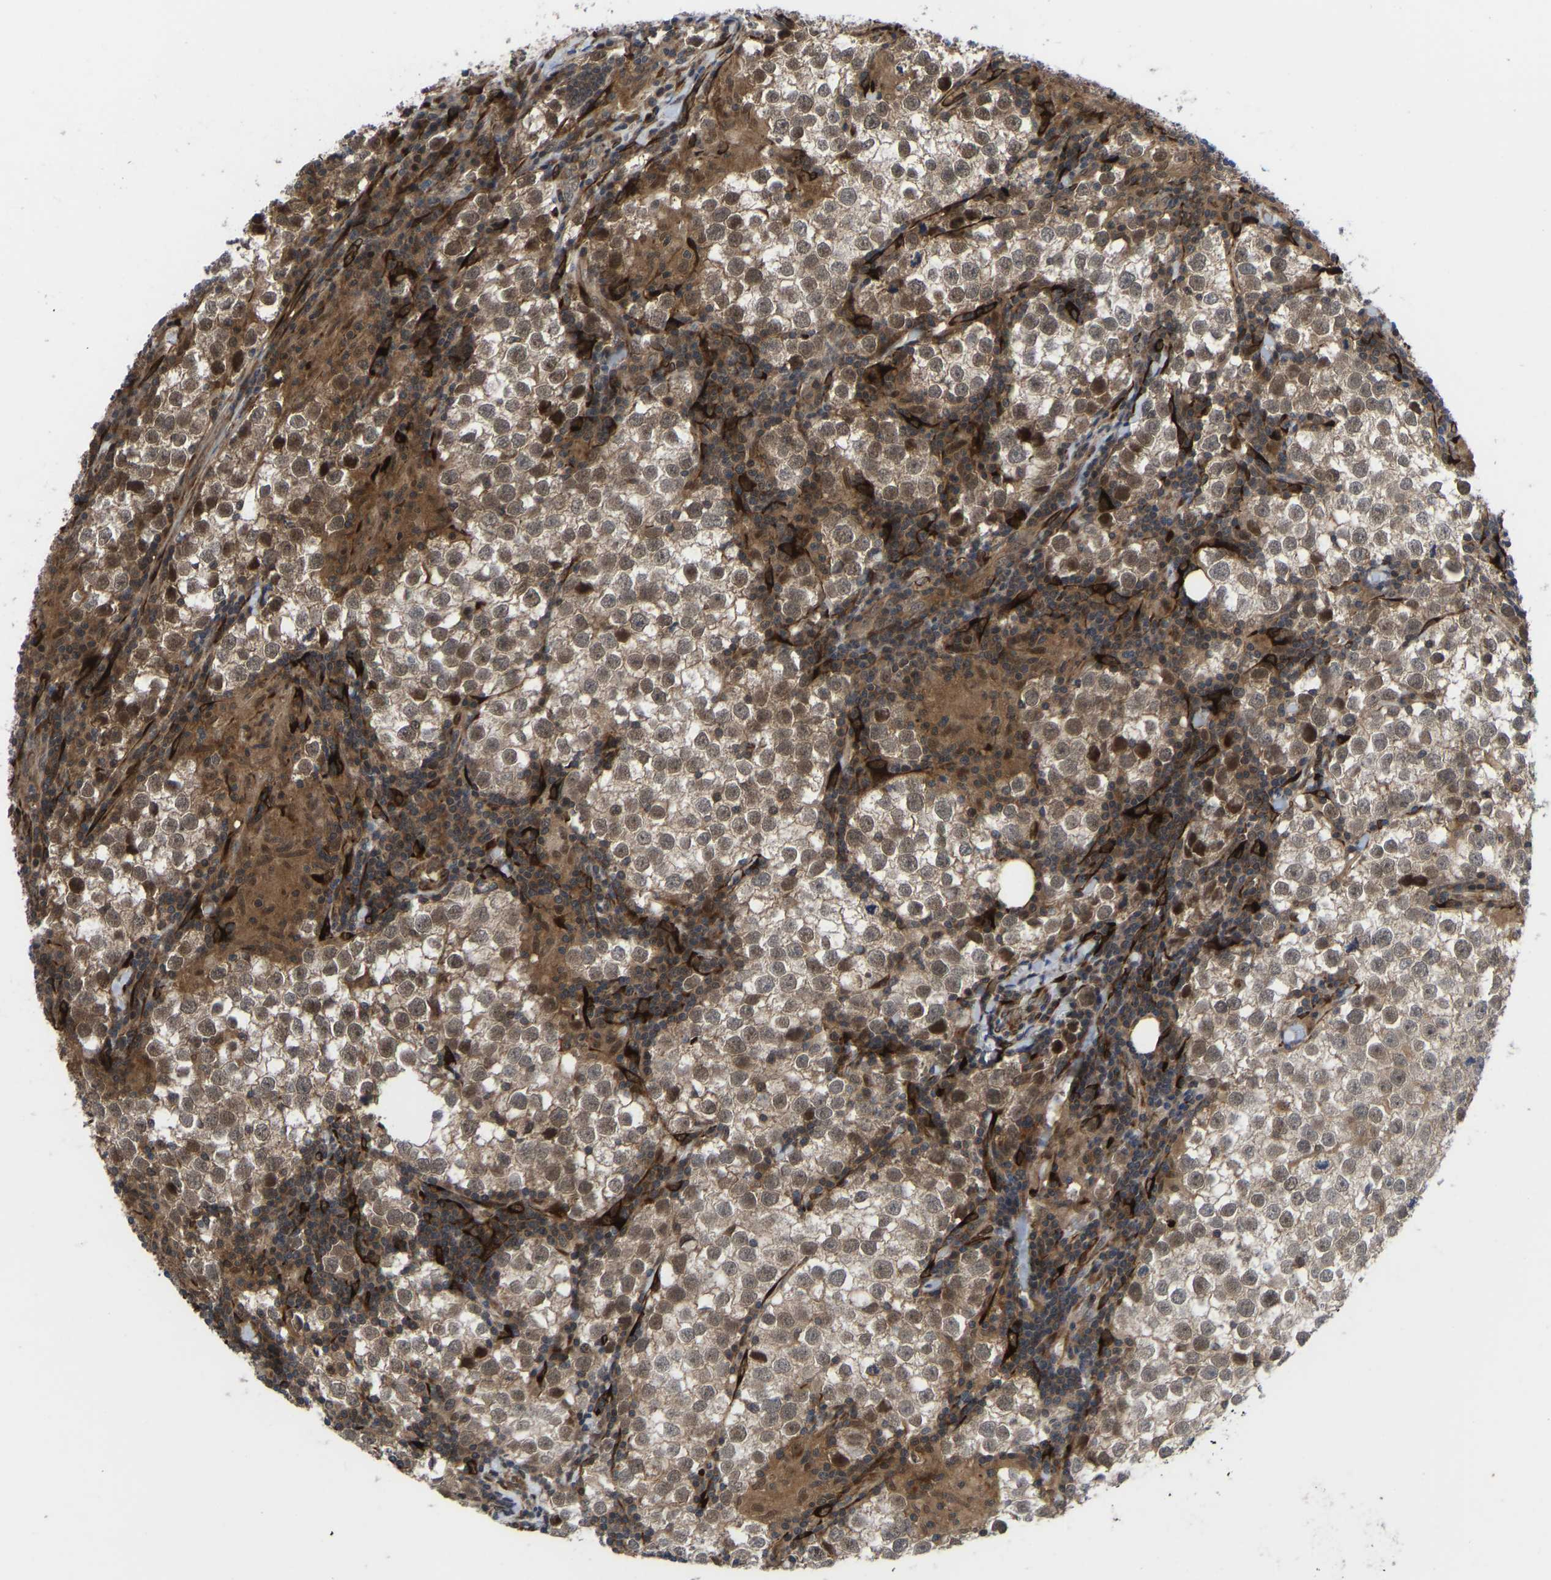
{"staining": {"intensity": "moderate", "quantity": ">75%", "location": "cytoplasmic/membranous,nuclear"}, "tissue": "testis cancer", "cell_type": "Tumor cells", "image_type": "cancer", "snomed": [{"axis": "morphology", "description": "Seminoma, NOS"}, {"axis": "morphology", "description": "Carcinoma, Embryonal, NOS"}, {"axis": "topography", "description": "Testis"}], "caption": "Protein analysis of testis cancer (seminoma) tissue shows moderate cytoplasmic/membranous and nuclear expression in approximately >75% of tumor cells. (DAB = brown stain, brightfield microscopy at high magnification).", "gene": "CYP7B1", "patient": {"sex": "male", "age": 36}}